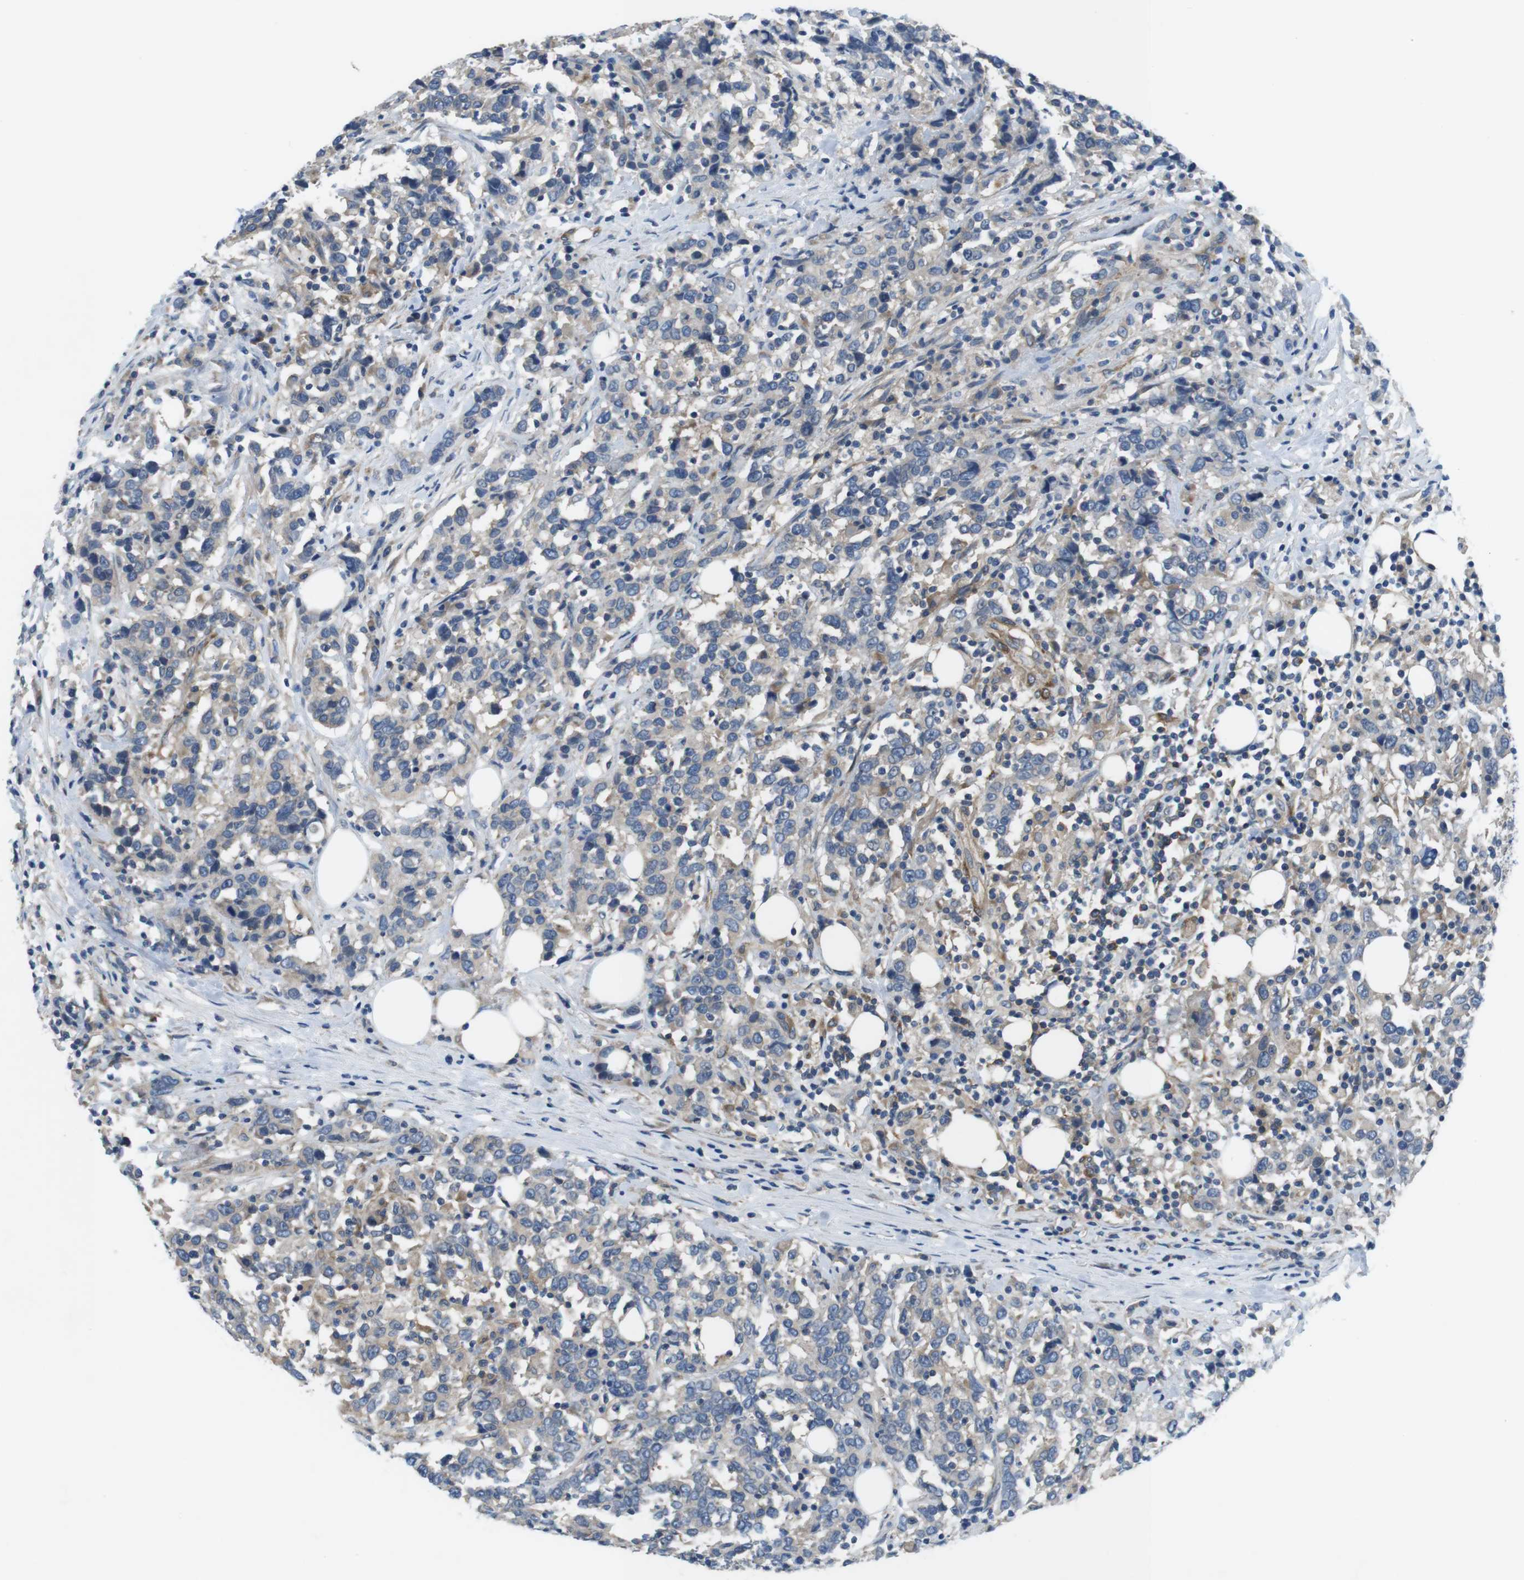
{"staining": {"intensity": "weak", "quantity": "25%-75%", "location": "cytoplasmic/membranous"}, "tissue": "urothelial cancer", "cell_type": "Tumor cells", "image_type": "cancer", "snomed": [{"axis": "morphology", "description": "Urothelial carcinoma, High grade"}, {"axis": "topography", "description": "Urinary bladder"}], "caption": "Urothelial carcinoma (high-grade) was stained to show a protein in brown. There is low levels of weak cytoplasmic/membranous staining in about 25%-75% of tumor cells.", "gene": "DCLK1", "patient": {"sex": "male", "age": 61}}